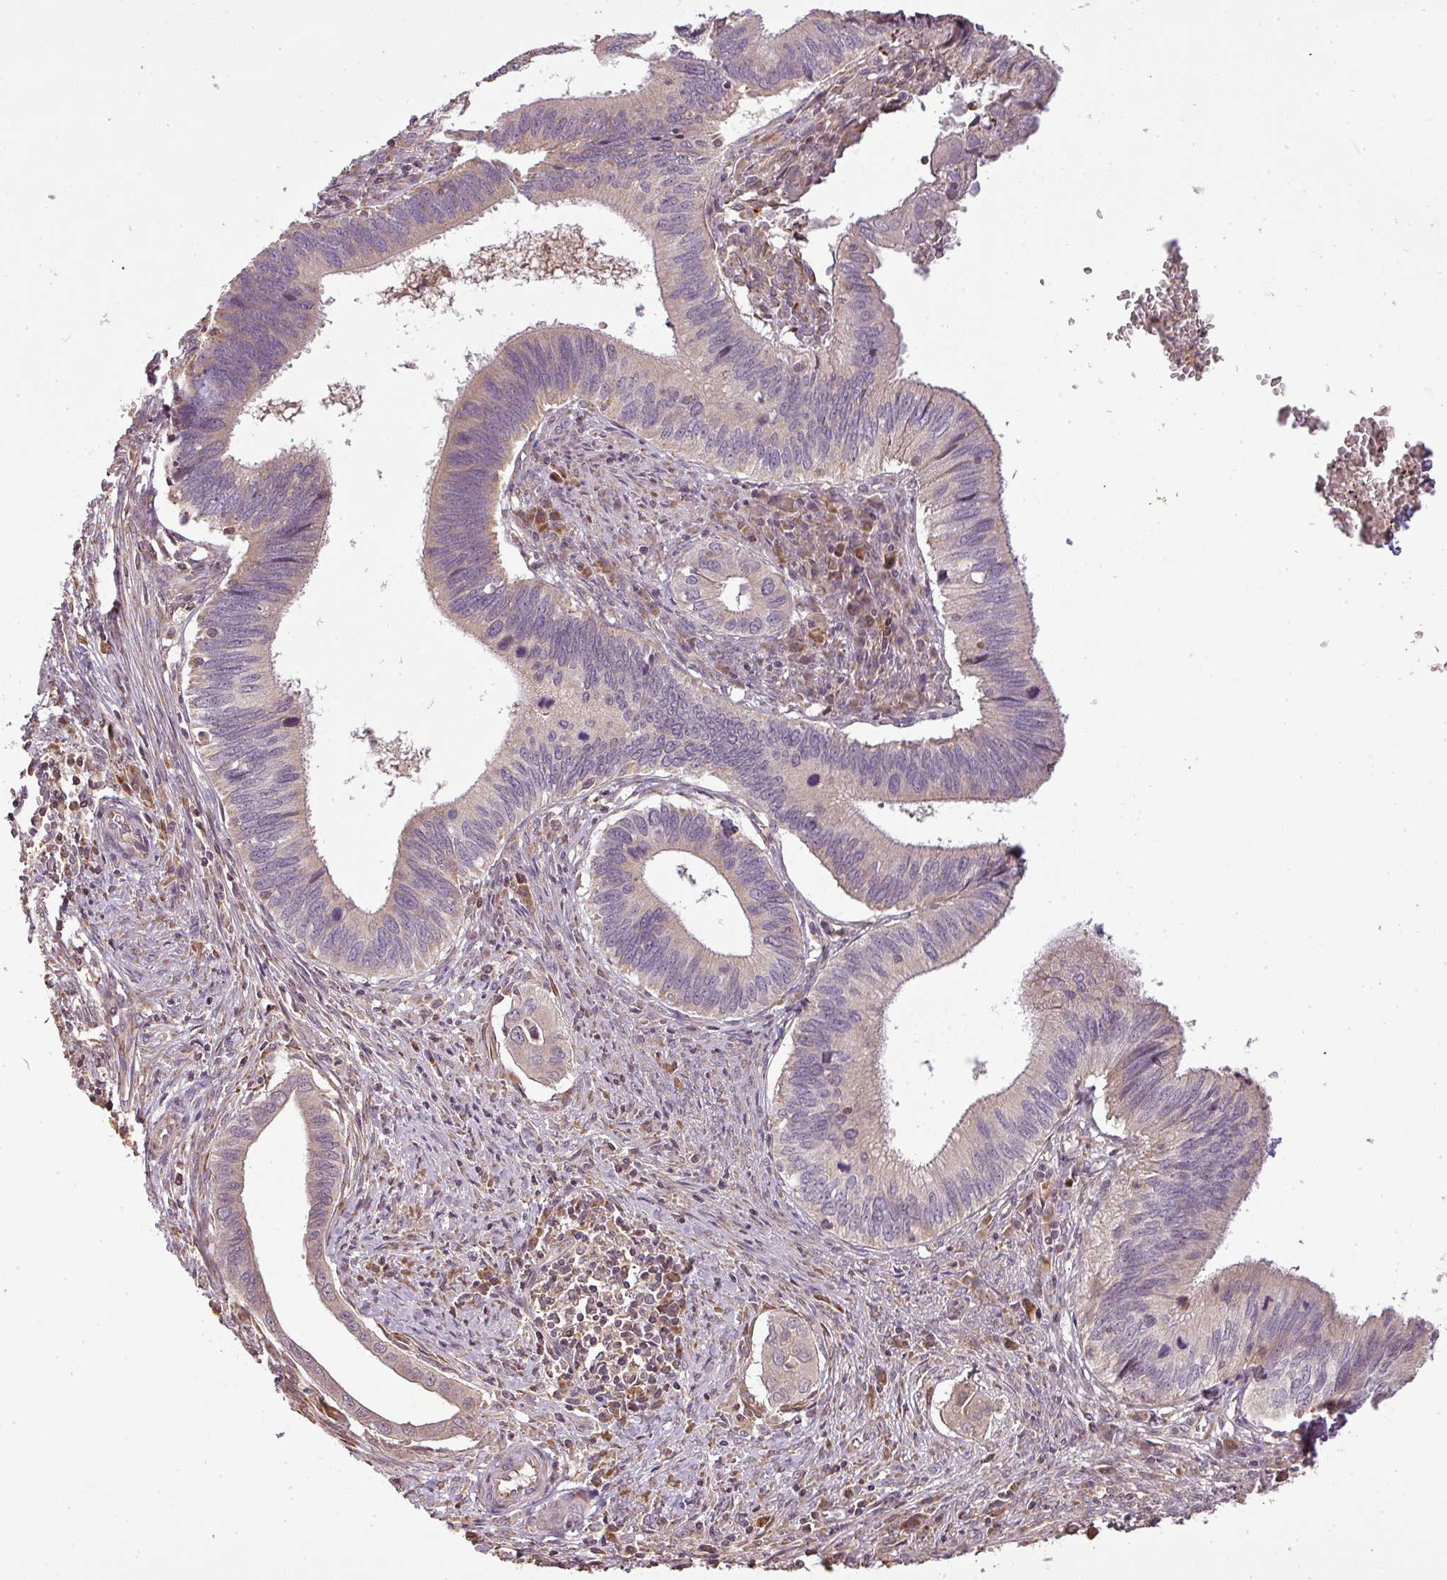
{"staining": {"intensity": "negative", "quantity": "none", "location": "none"}, "tissue": "cervical cancer", "cell_type": "Tumor cells", "image_type": "cancer", "snomed": [{"axis": "morphology", "description": "Adenocarcinoma, NOS"}, {"axis": "topography", "description": "Cervix"}], "caption": "A micrograph of human cervical adenocarcinoma is negative for staining in tumor cells.", "gene": "FAIM", "patient": {"sex": "female", "age": 42}}